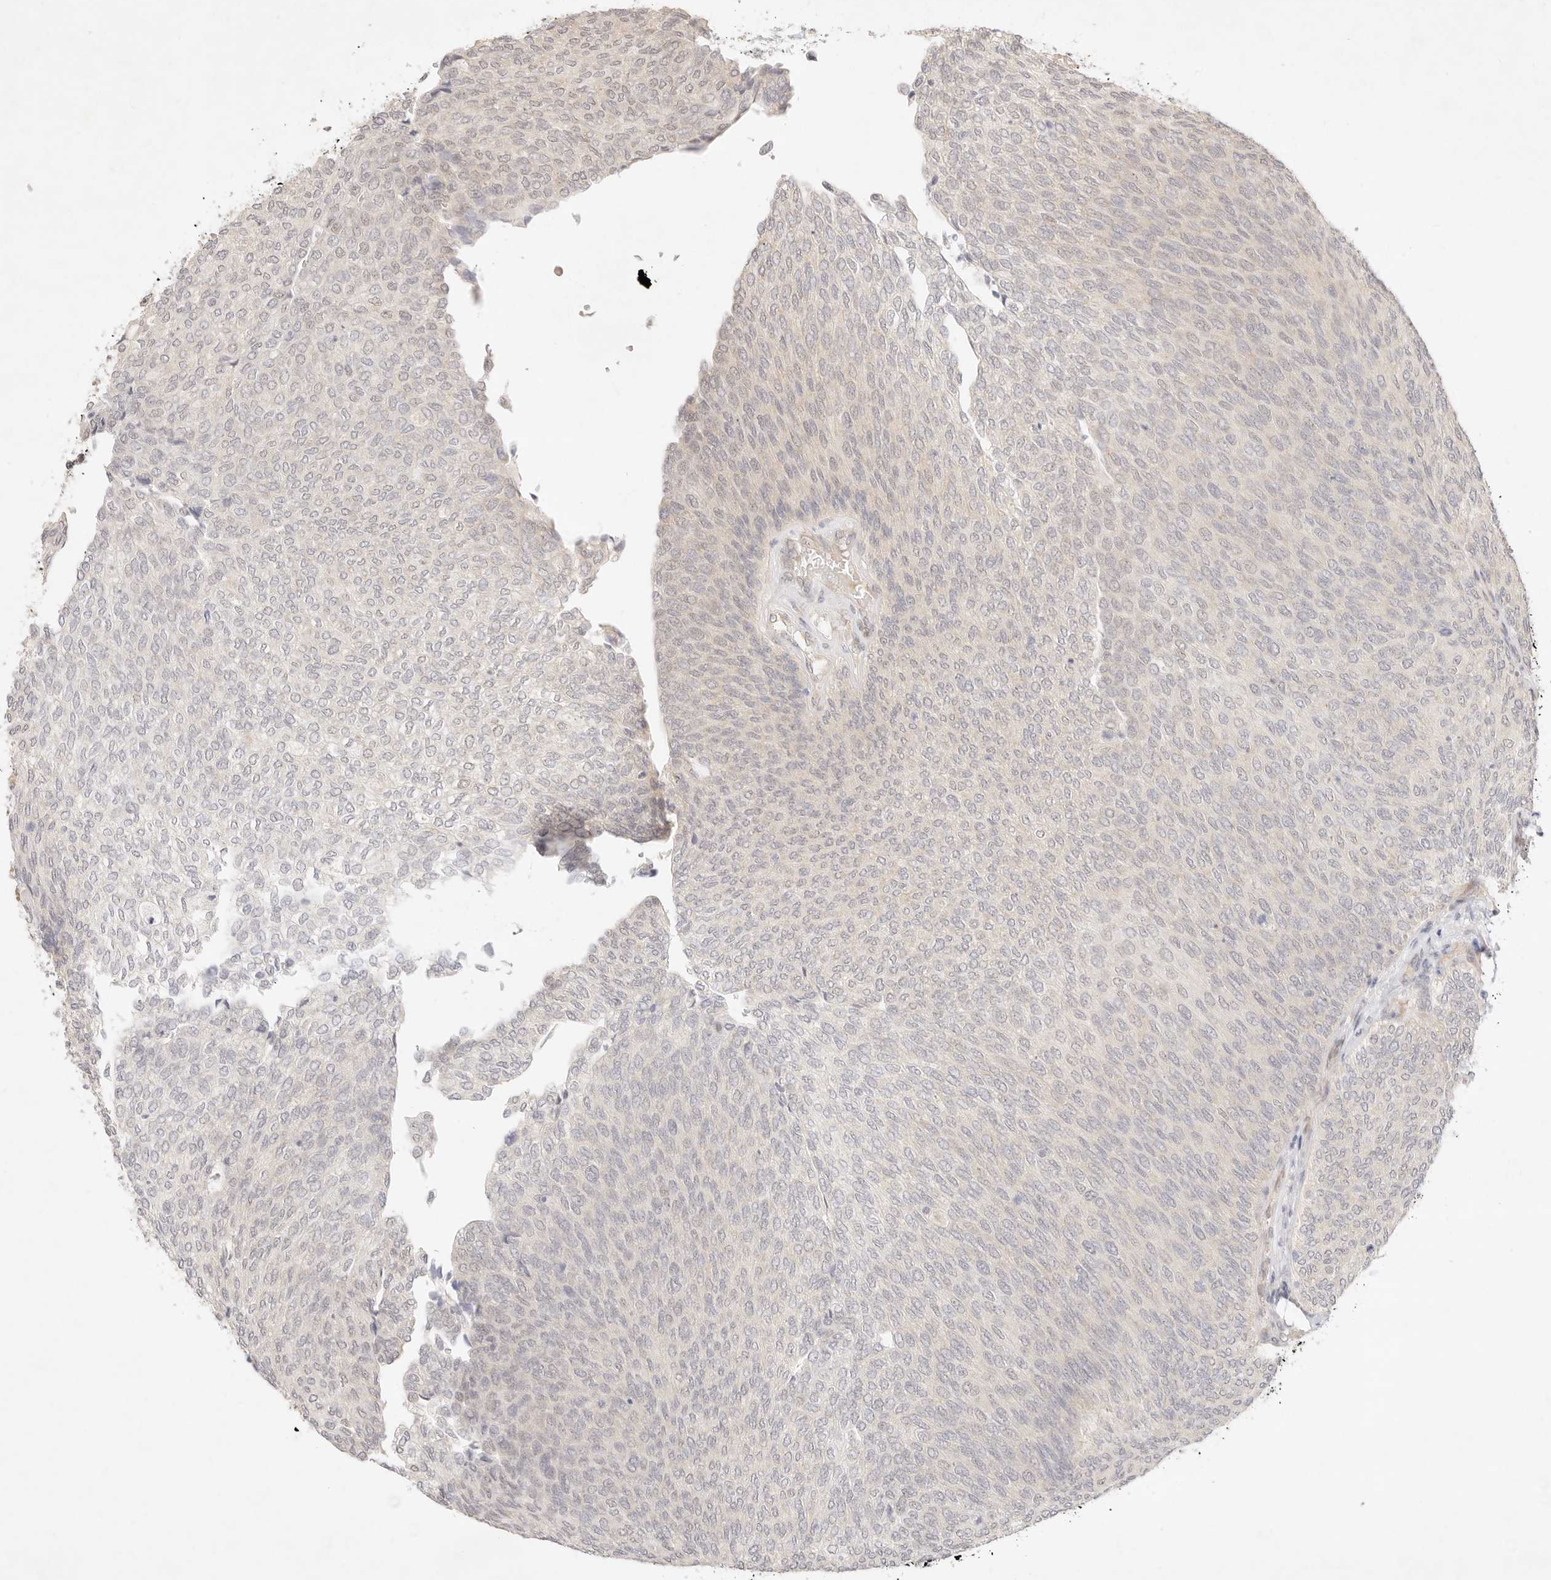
{"staining": {"intensity": "weak", "quantity": "<25%", "location": "nuclear"}, "tissue": "urothelial cancer", "cell_type": "Tumor cells", "image_type": "cancer", "snomed": [{"axis": "morphology", "description": "Urothelial carcinoma, Low grade"}, {"axis": "topography", "description": "Urinary bladder"}], "caption": "Tumor cells show no significant protein positivity in urothelial cancer.", "gene": "GPR156", "patient": {"sex": "female", "age": 79}}